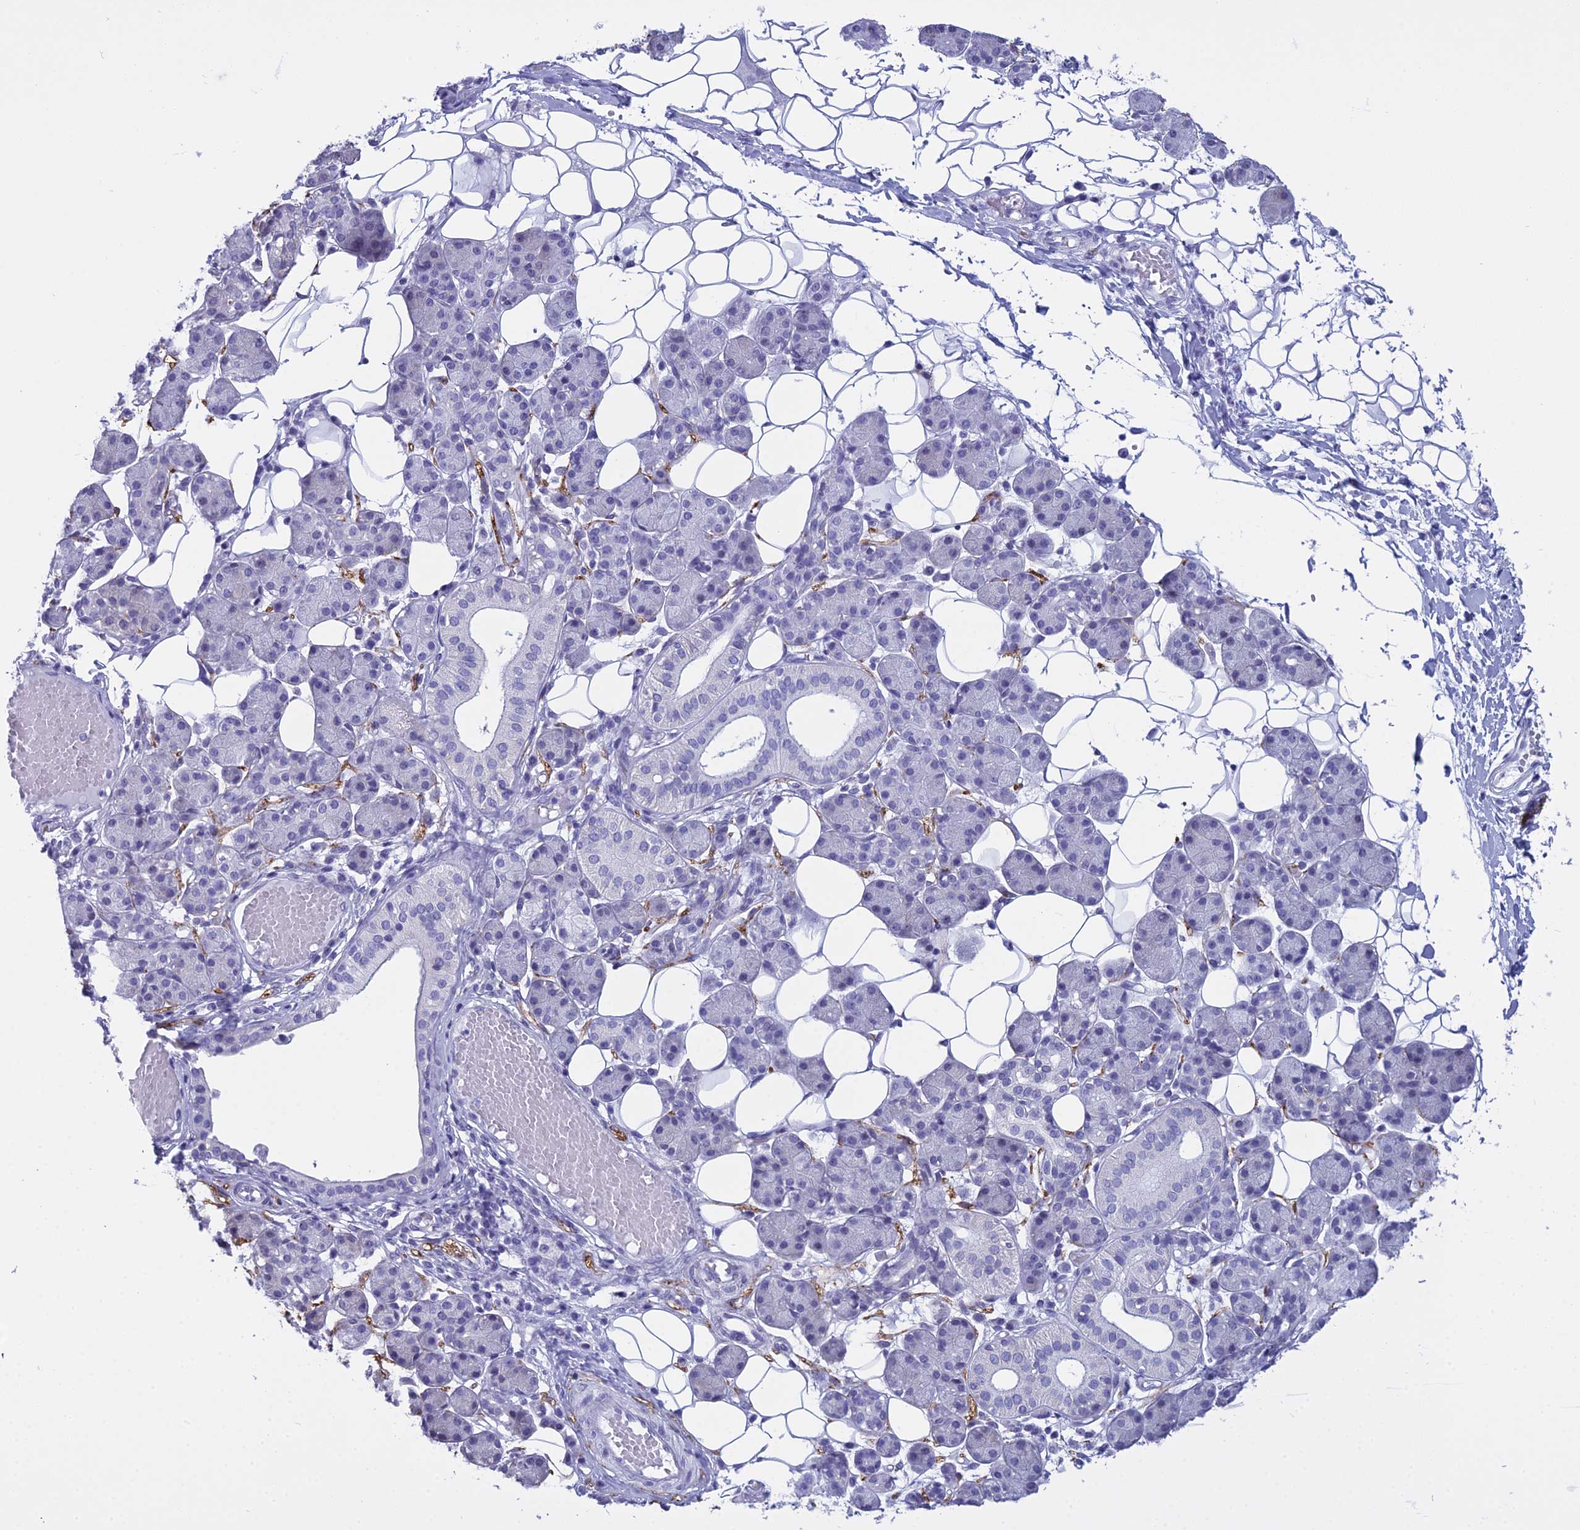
{"staining": {"intensity": "negative", "quantity": "none", "location": "none"}, "tissue": "salivary gland", "cell_type": "Glandular cells", "image_type": "normal", "snomed": [{"axis": "morphology", "description": "Normal tissue, NOS"}, {"axis": "topography", "description": "Salivary gland"}], "caption": "This histopathology image is of benign salivary gland stained with IHC to label a protein in brown with the nuclei are counter-stained blue. There is no positivity in glandular cells. (DAB IHC visualized using brightfield microscopy, high magnification).", "gene": "MAP6", "patient": {"sex": "female", "age": 33}}